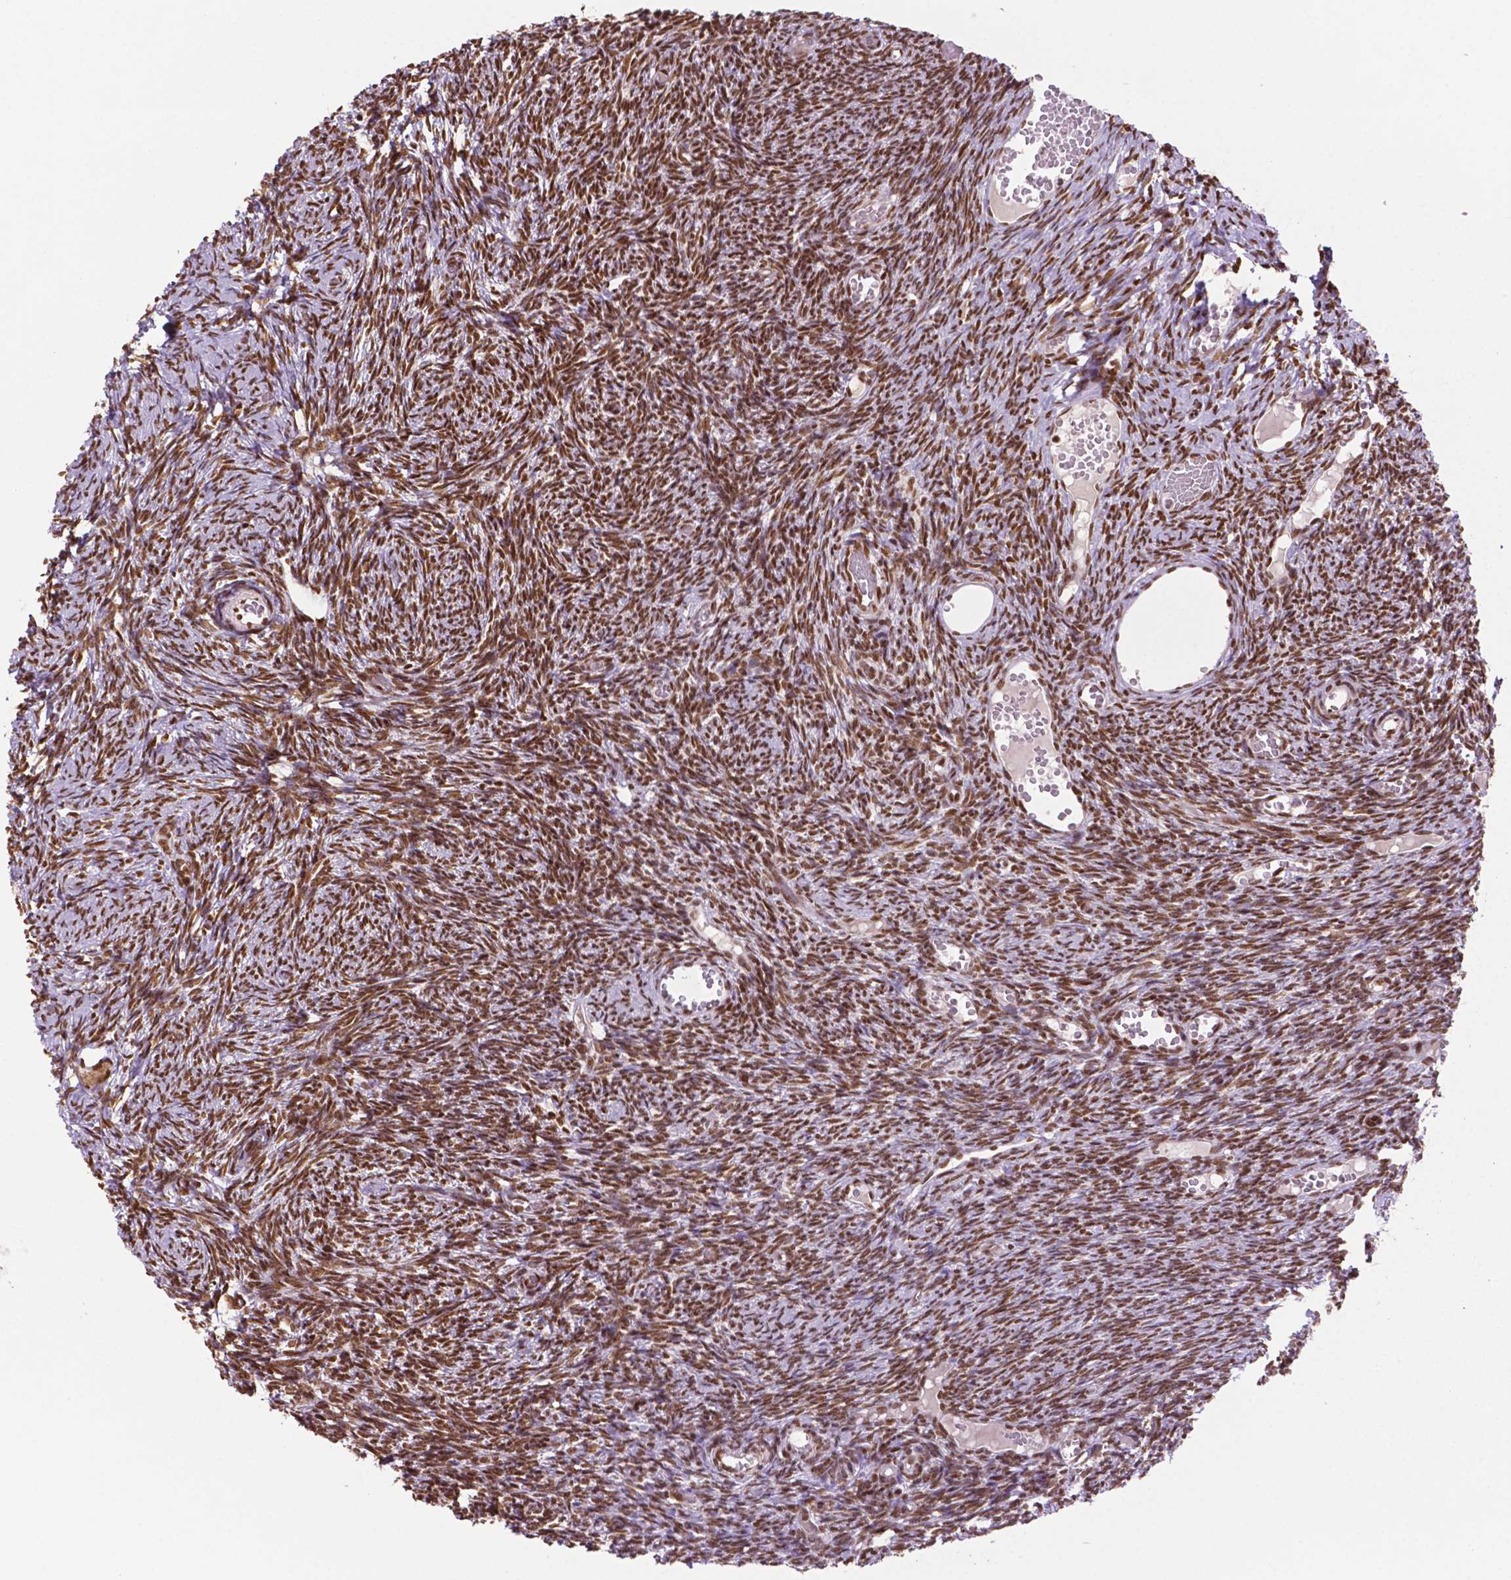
{"staining": {"intensity": "moderate", "quantity": "25%-75%", "location": "nuclear"}, "tissue": "ovary", "cell_type": "Follicle cells", "image_type": "normal", "snomed": [{"axis": "morphology", "description": "Normal tissue, NOS"}, {"axis": "topography", "description": "Ovary"}], "caption": "This is an image of immunohistochemistry staining of benign ovary, which shows moderate positivity in the nuclear of follicle cells.", "gene": "MLH1", "patient": {"sex": "female", "age": 39}}